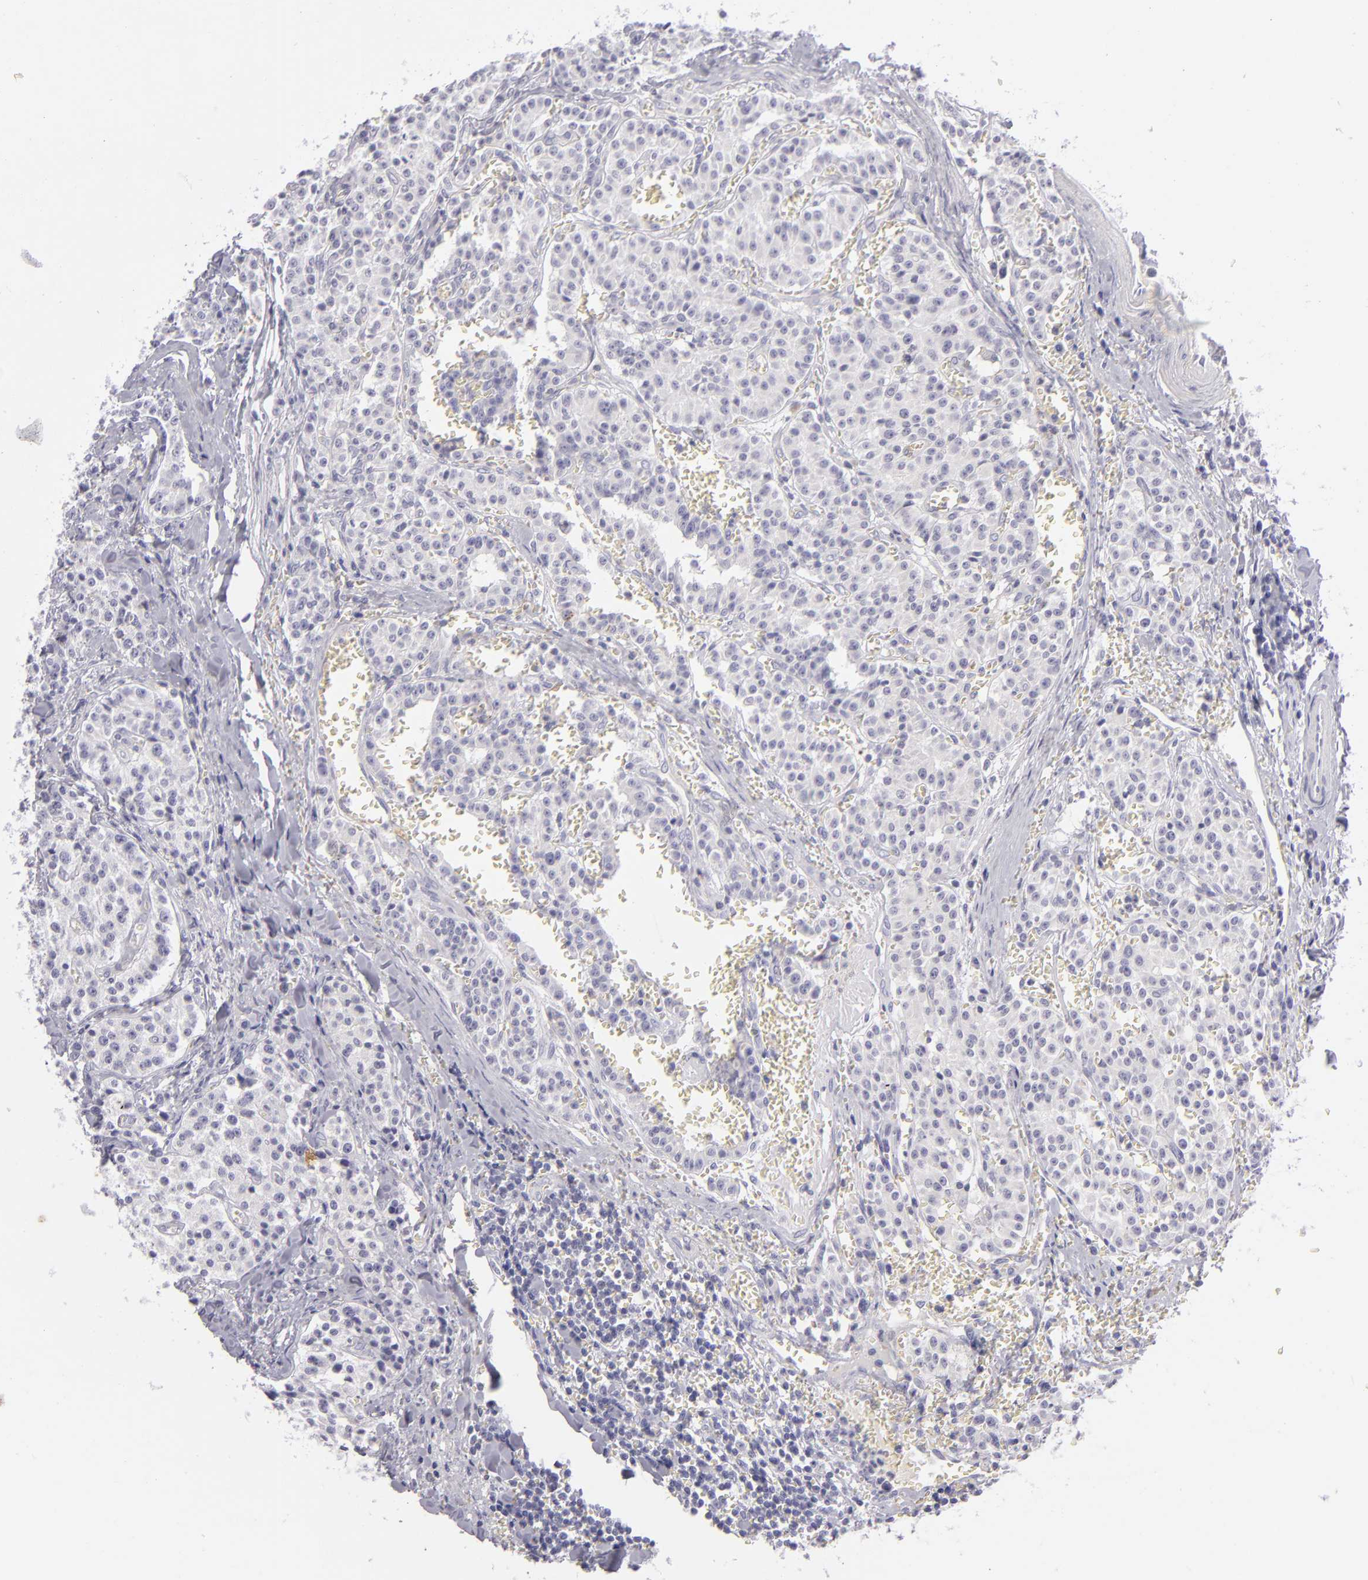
{"staining": {"intensity": "negative", "quantity": "none", "location": "none"}, "tissue": "carcinoid", "cell_type": "Tumor cells", "image_type": "cancer", "snomed": [{"axis": "morphology", "description": "Carcinoid, malignant, NOS"}, {"axis": "topography", "description": "Stomach"}], "caption": "This is an immunohistochemistry image of malignant carcinoid. There is no expression in tumor cells.", "gene": "TNNC1", "patient": {"sex": "female", "age": 76}}